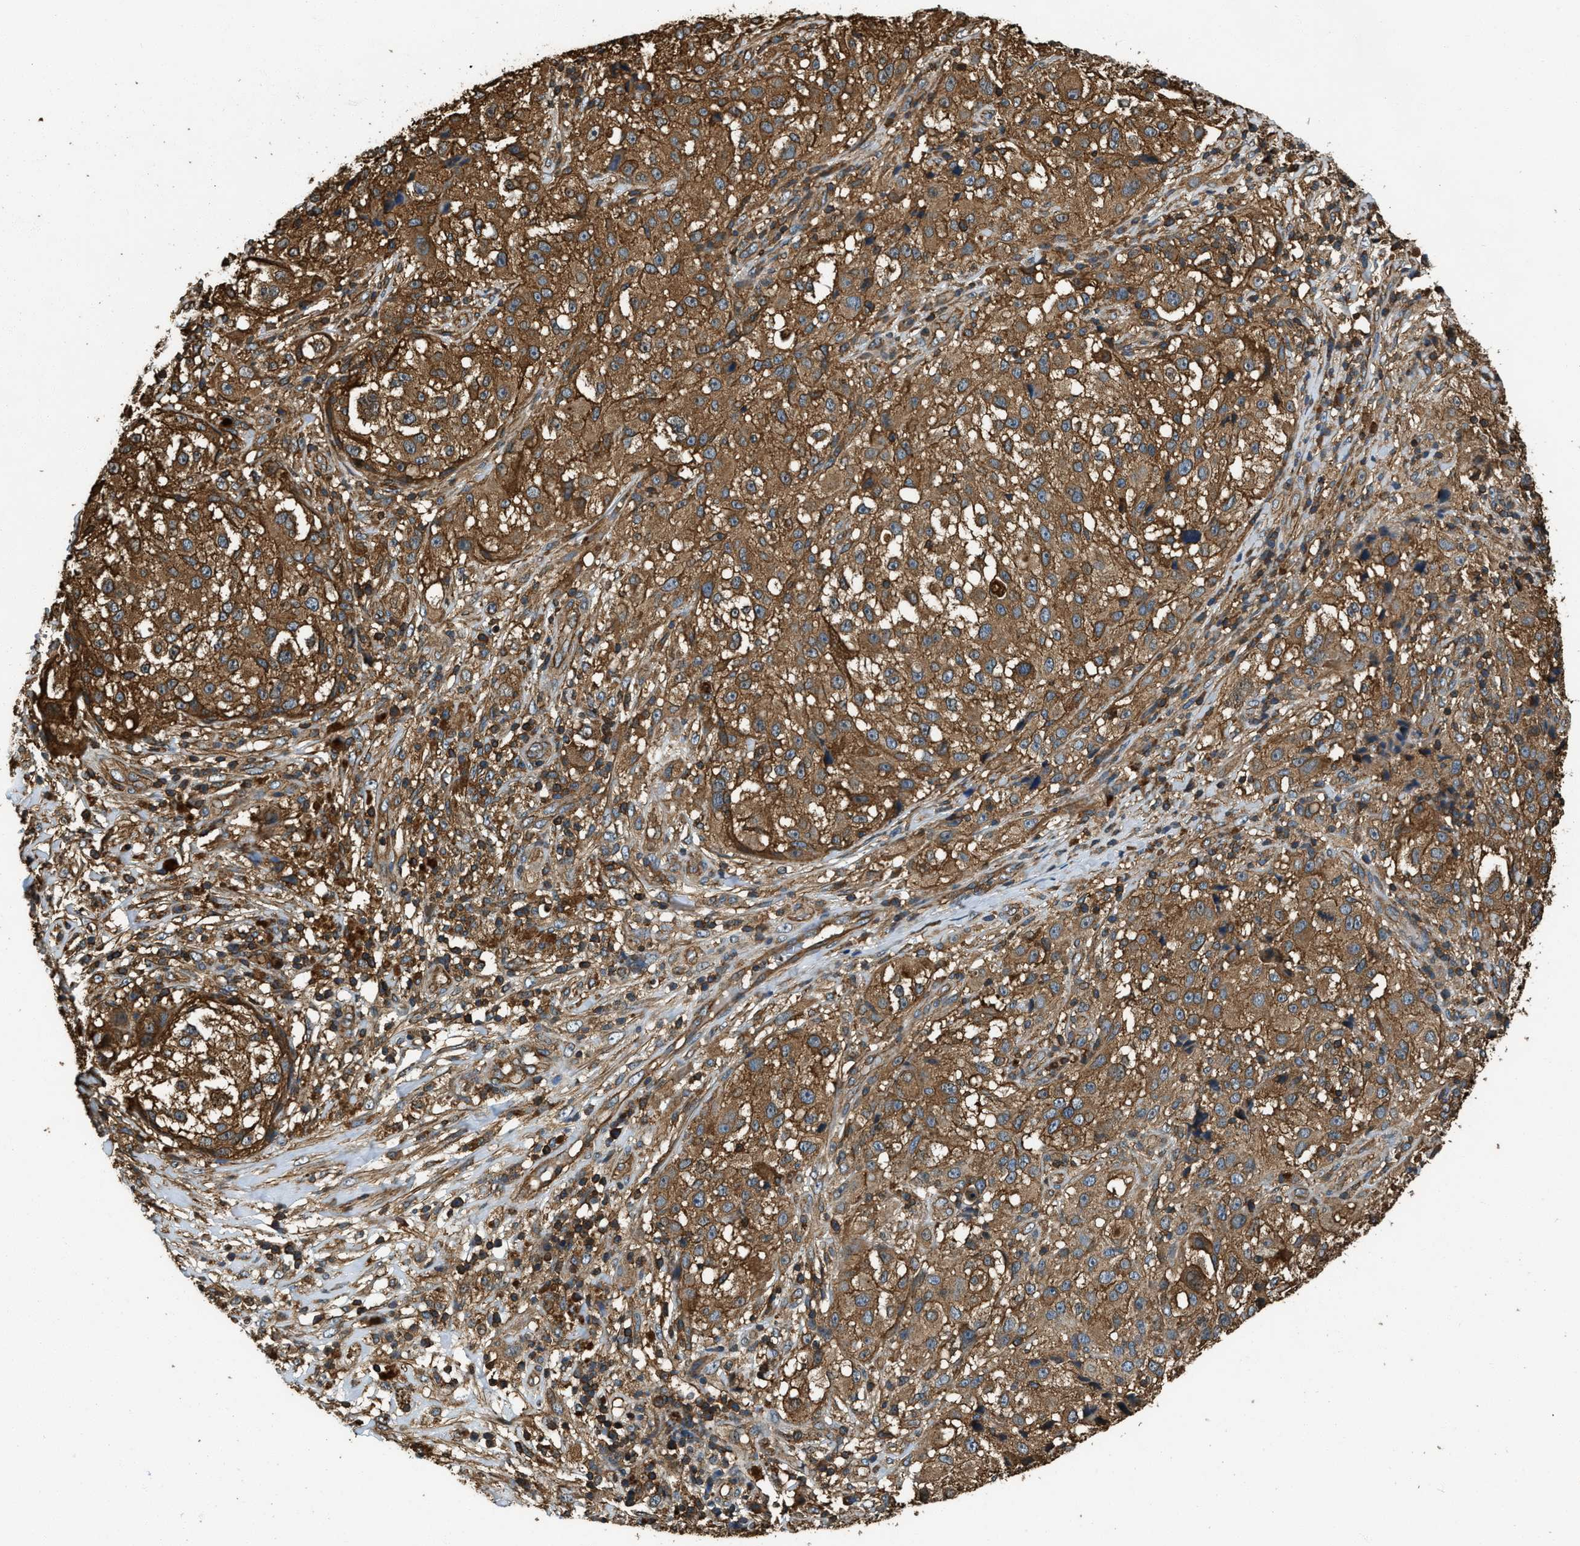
{"staining": {"intensity": "strong", "quantity": ">75%", "location": "cytoplasmic/membranous"}, "tissue": "melanoma", "cell_type": "Tumor cells", "image_type": "cancer", "snomed": [{"axis": "morphology", "description": "Necrosis, NOS"}, {"axis": "morphology", "description": "Malignant melanoma, NOS"}, {"axis": "topography", "description": "Skin"}], "caption": "Immunohistochemical staining of human malignant melanoma reveals high levels of strong cytoplasmic/membranous positivity in about >75% of tumor cells. Immunohistochemistry stains the protein in brown and the nuclei are stained blue.", "gene": "YARS1", "patient": {"sex": "female", "age": 87}}